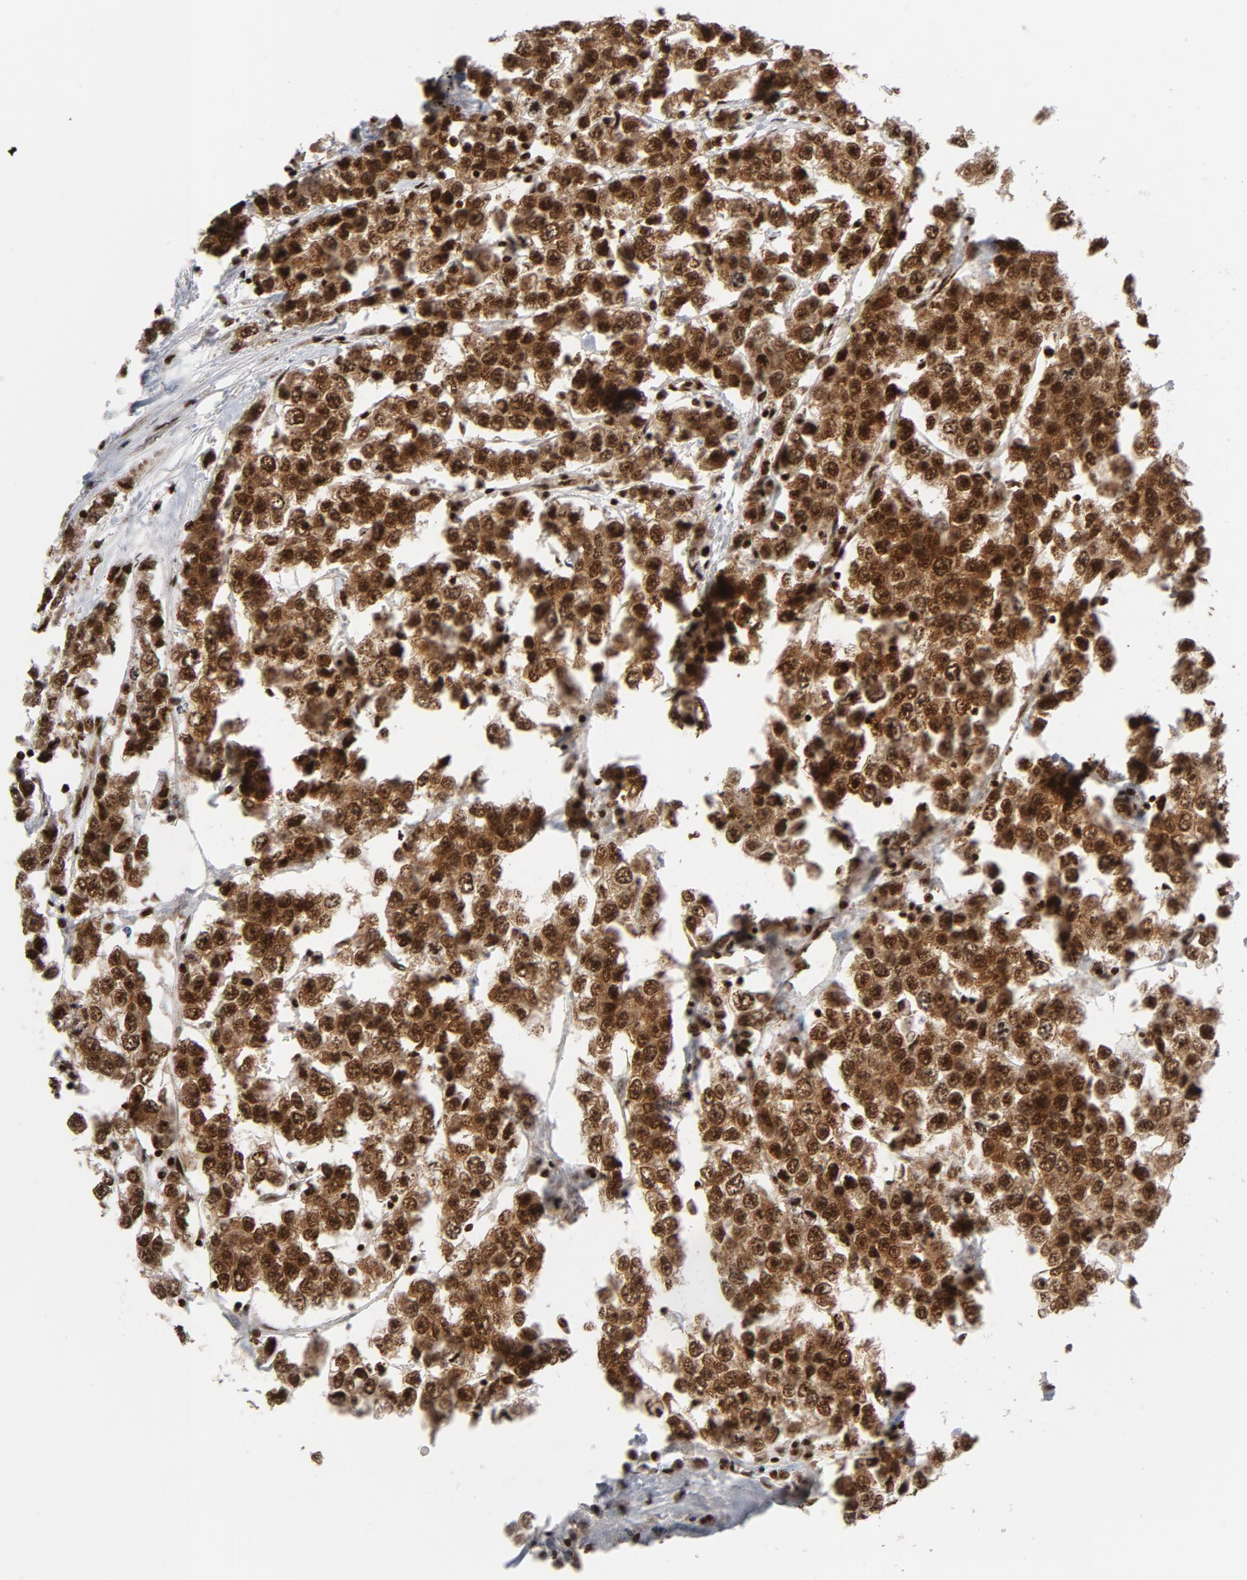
{"staining": {"intensity": "strong", "quantity": ">75%", "location": "nuclear"}, "tissue": "testis cancer", "cell_type": "Tumor cells", "image_type": "cancer", "snomed": [{"axis": "morphology", "description": "Seminoma, NOS"}, {"axis": "morphology", "description": "Carcinoma, Embryonal, NOS"}, {"axis": "topography", "description": "Testis"}], "caption": "This histopathology image shows IHC staining of testis cancer (seminoma), with high strong nuclear positivity in about >75% of tumor cells.", "gene": "NFYB", "patient": {"sex": "male", "age": 52}}